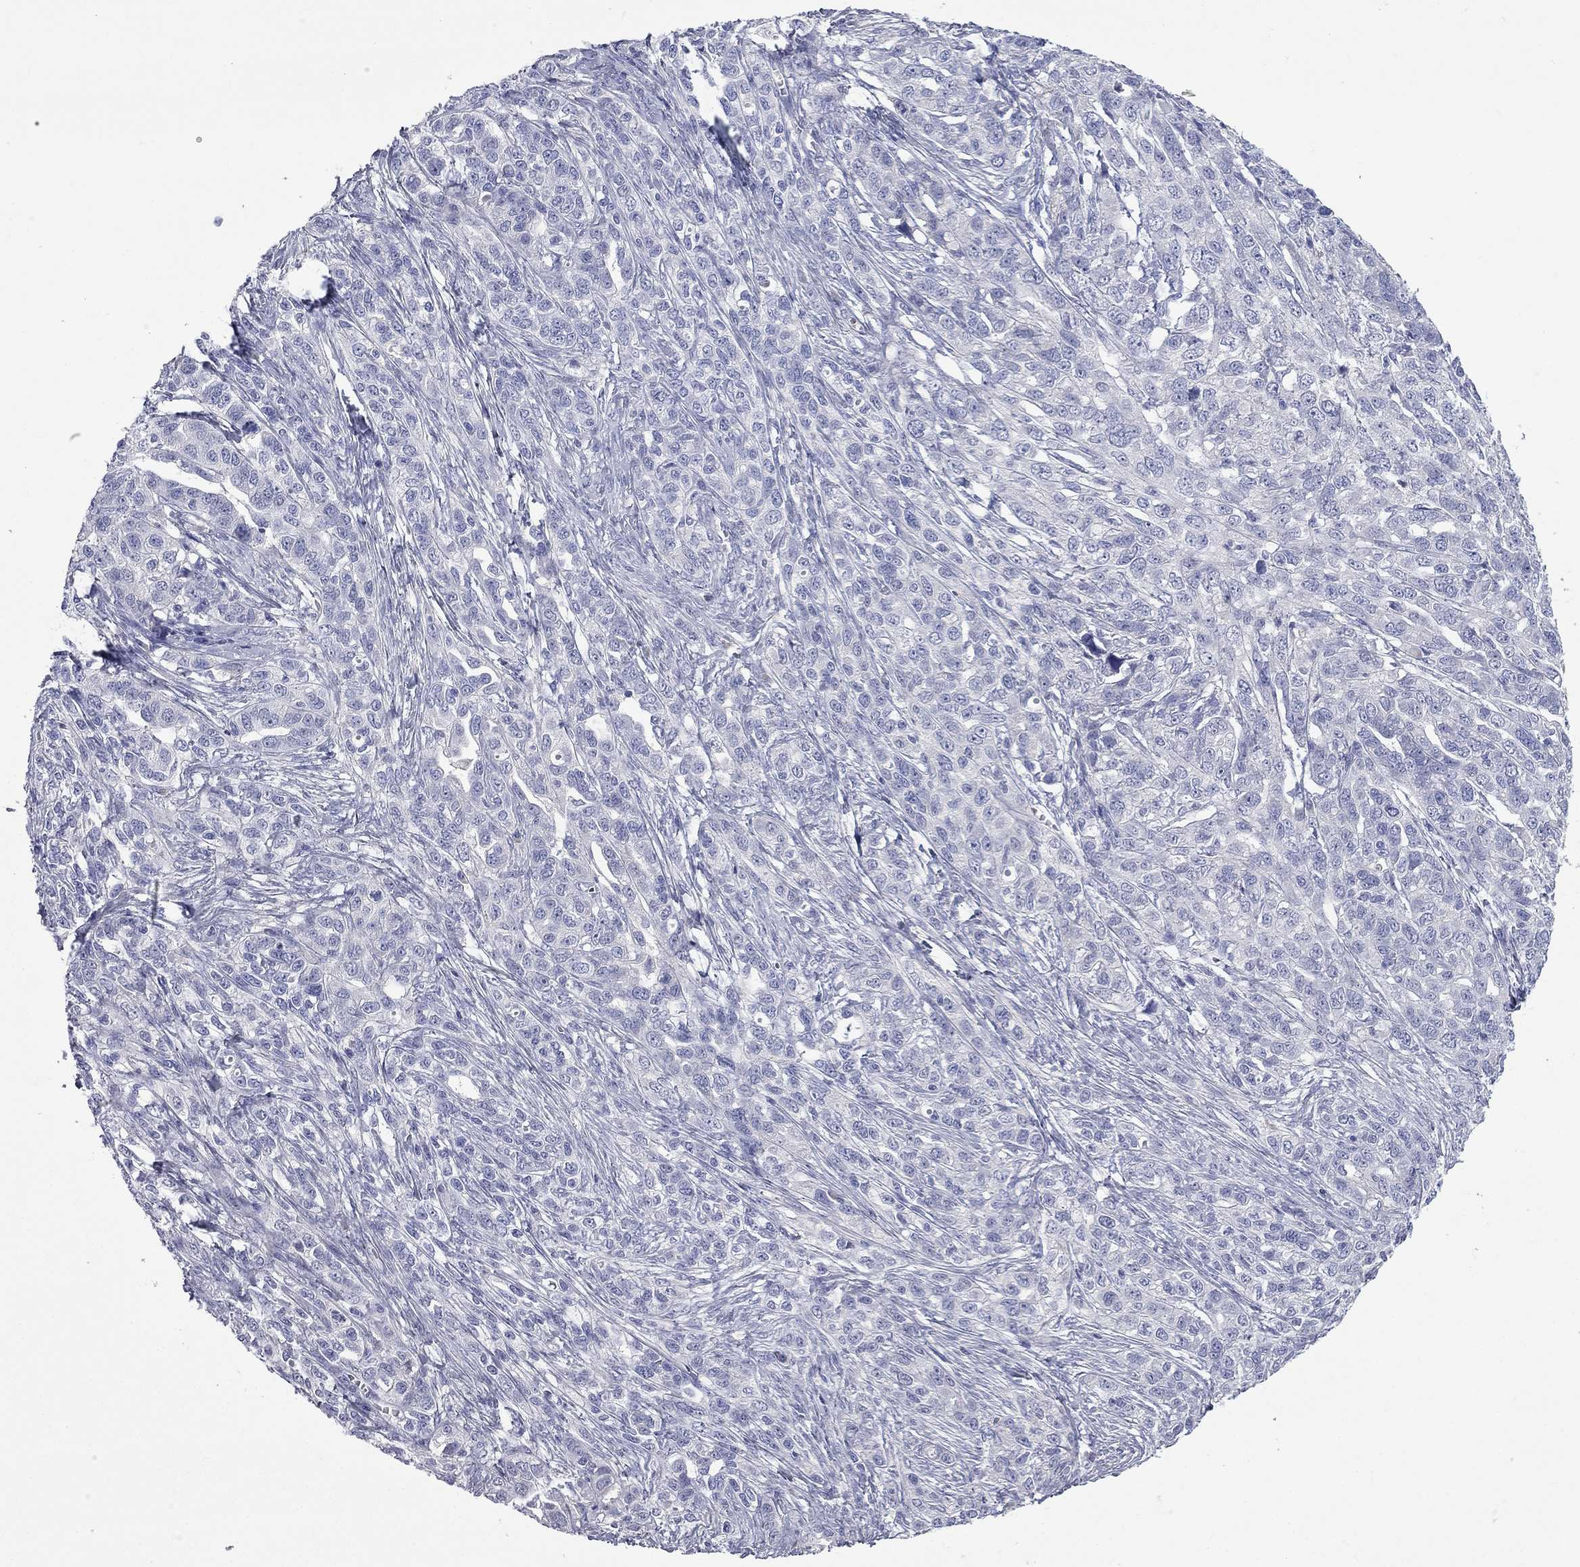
{"staining": {"intensity": "negative", "quantity": "none", "location": "none"}, "tissue": "ovarian cancer", "cell_type": "Tumor cells", "image_type": "cancer", "snomed": [{"axis": "morphology", "description": "Cystadenocarcinoma, serous, NOS"}, {"axis": "topography", "description": "Ovary"}], "caption": "This is an IHC histopathology image of human serous cystadenocarcinoma (ovarian). There is no expression in tumor cells.", "gene": "UNC119B", "patient": {"sex": "female", "age": 71}}